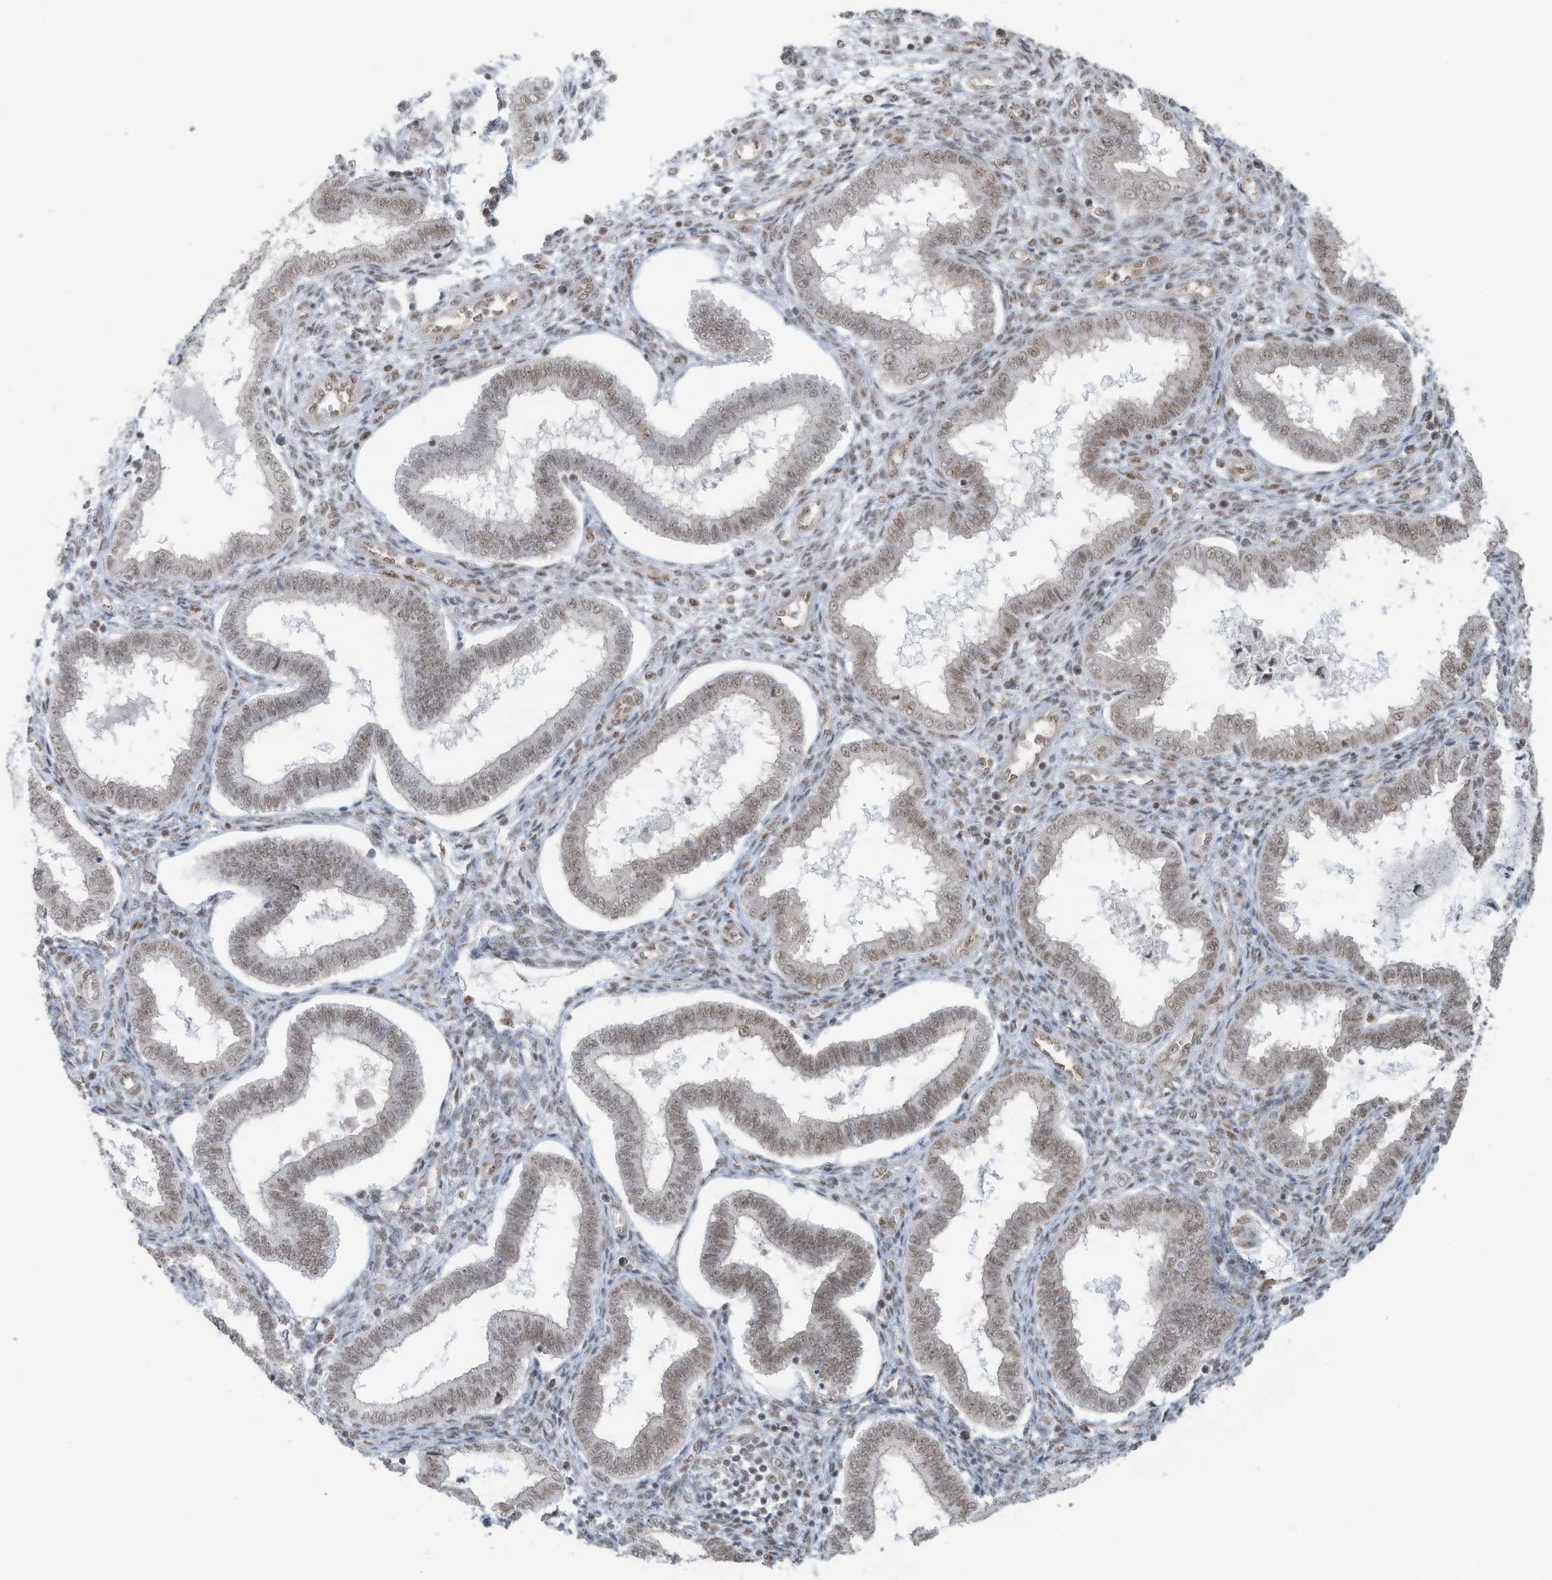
{"staining": {"intensity": "weak", "quantity": "25%-75%", "location": "nuclear"}, "tissue": "endometrium", "cell_type": "Cells in endometrial stroma", "image_type": "normal", "snomed": [{"axis": "morphology", "description": "Normal tissue, NOS"}, {"axis": "topography", "description": "Endometrium"}], "caption": "IHC (DAB (3,3'-diaminobenzidine)) staining of normal human endometrium displays weak nuclear protein expression in about 25%-75% of cells in endometrial stroma.", "gene": "DBR1", "patient": {"sex": "female", "age": 24}}